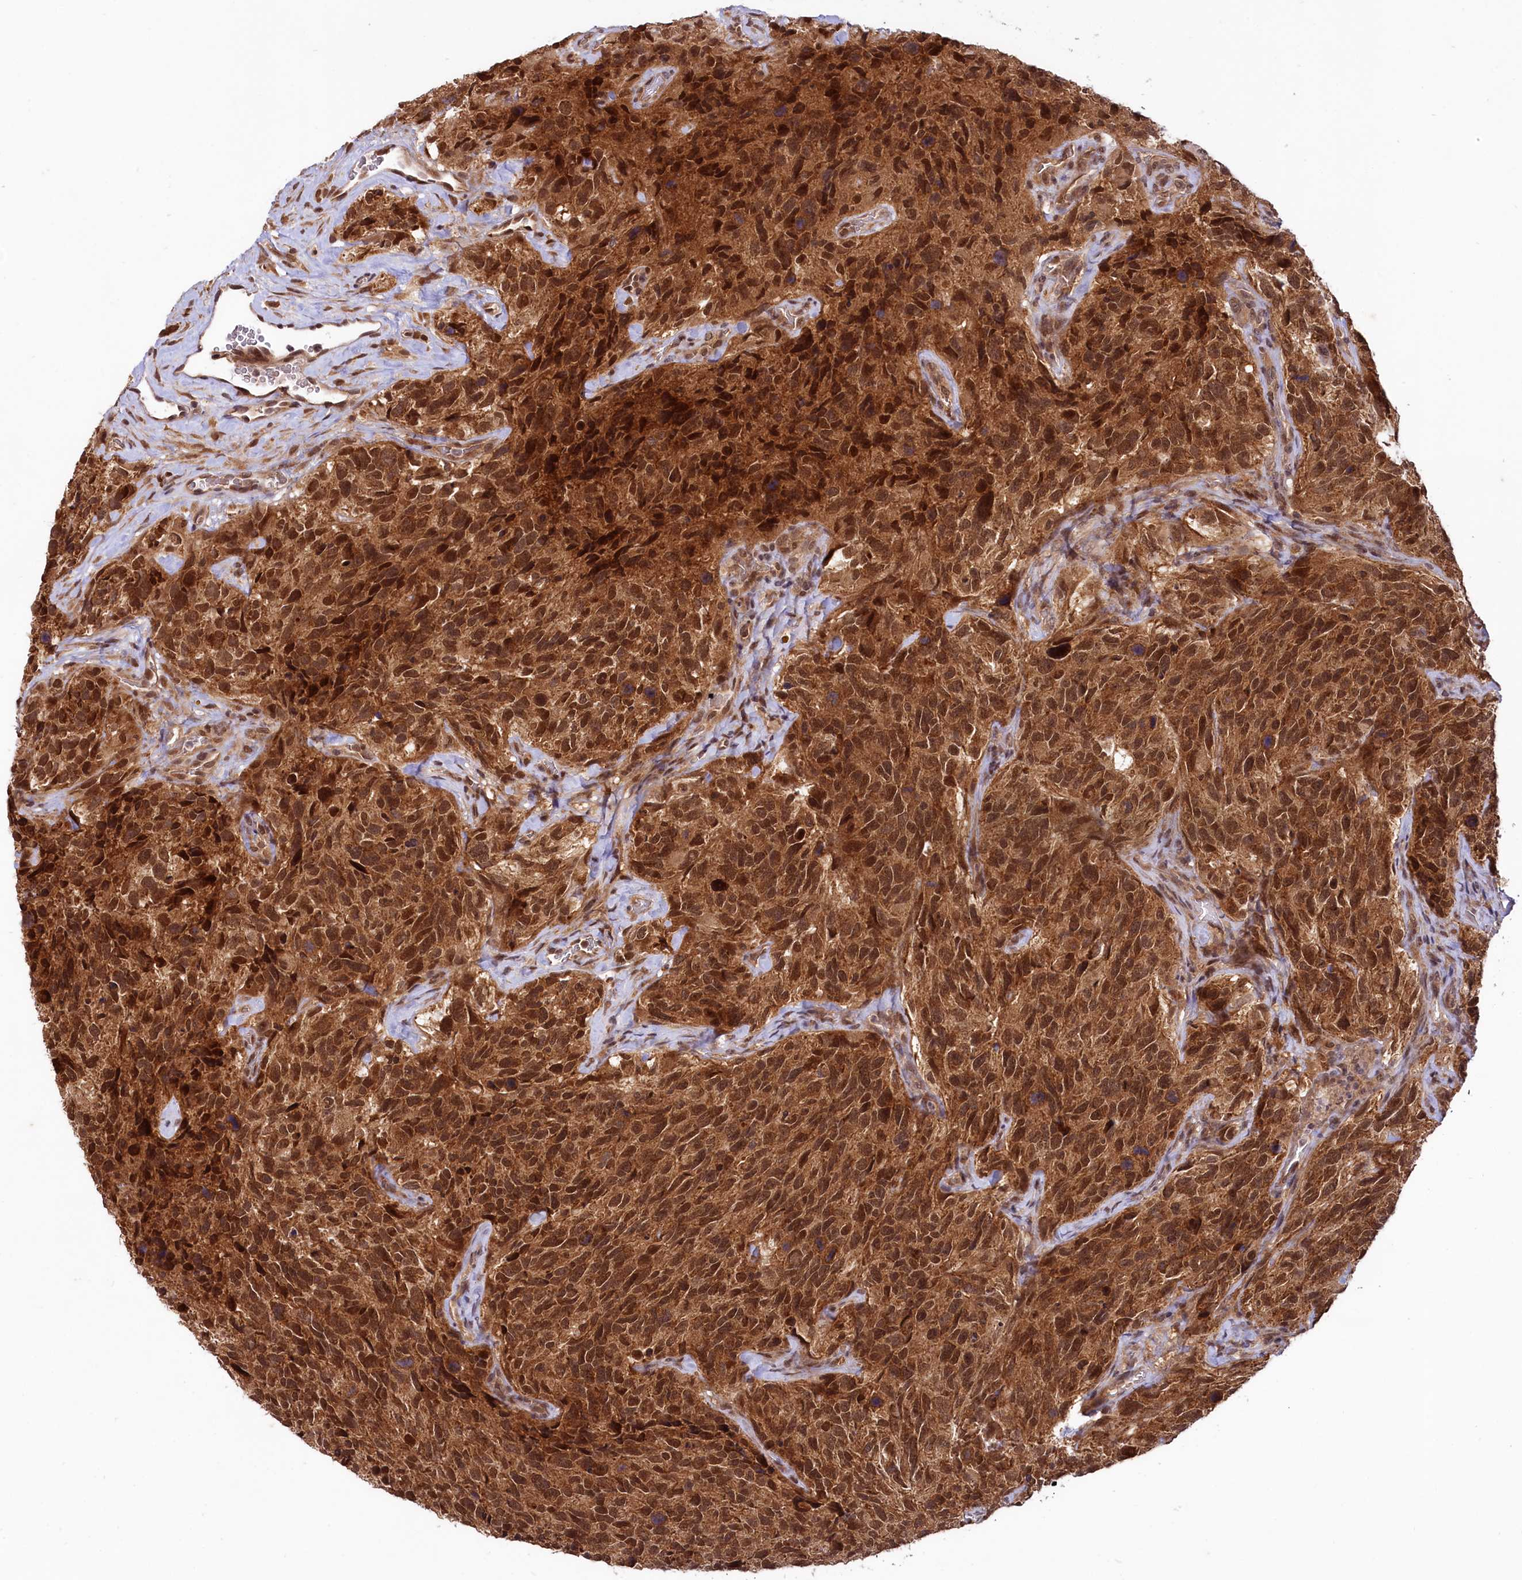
{"staining": {"intensity": "strong", "quantity": ">75%", "location": "cytoplasmic/membranous,nuclear"}, "tissue": "glioma", "cell_type": "Tumor cells", "image_type": "cancer", "snomed": [{"axis": "morphology", "description": "Glioma, malignant, High grade"}, {"axis": "topography", "description": "Brain"}], "caption": "This photomicrograph demonstrates immunohistochemistry (IHC) staining of human glioma, with high strong cytoplasmic/membranous and nuclear staining in approximately >75% of tumor cells.", "gene": "UBE3A", "patient": {"sex": "male", "age": 69}}